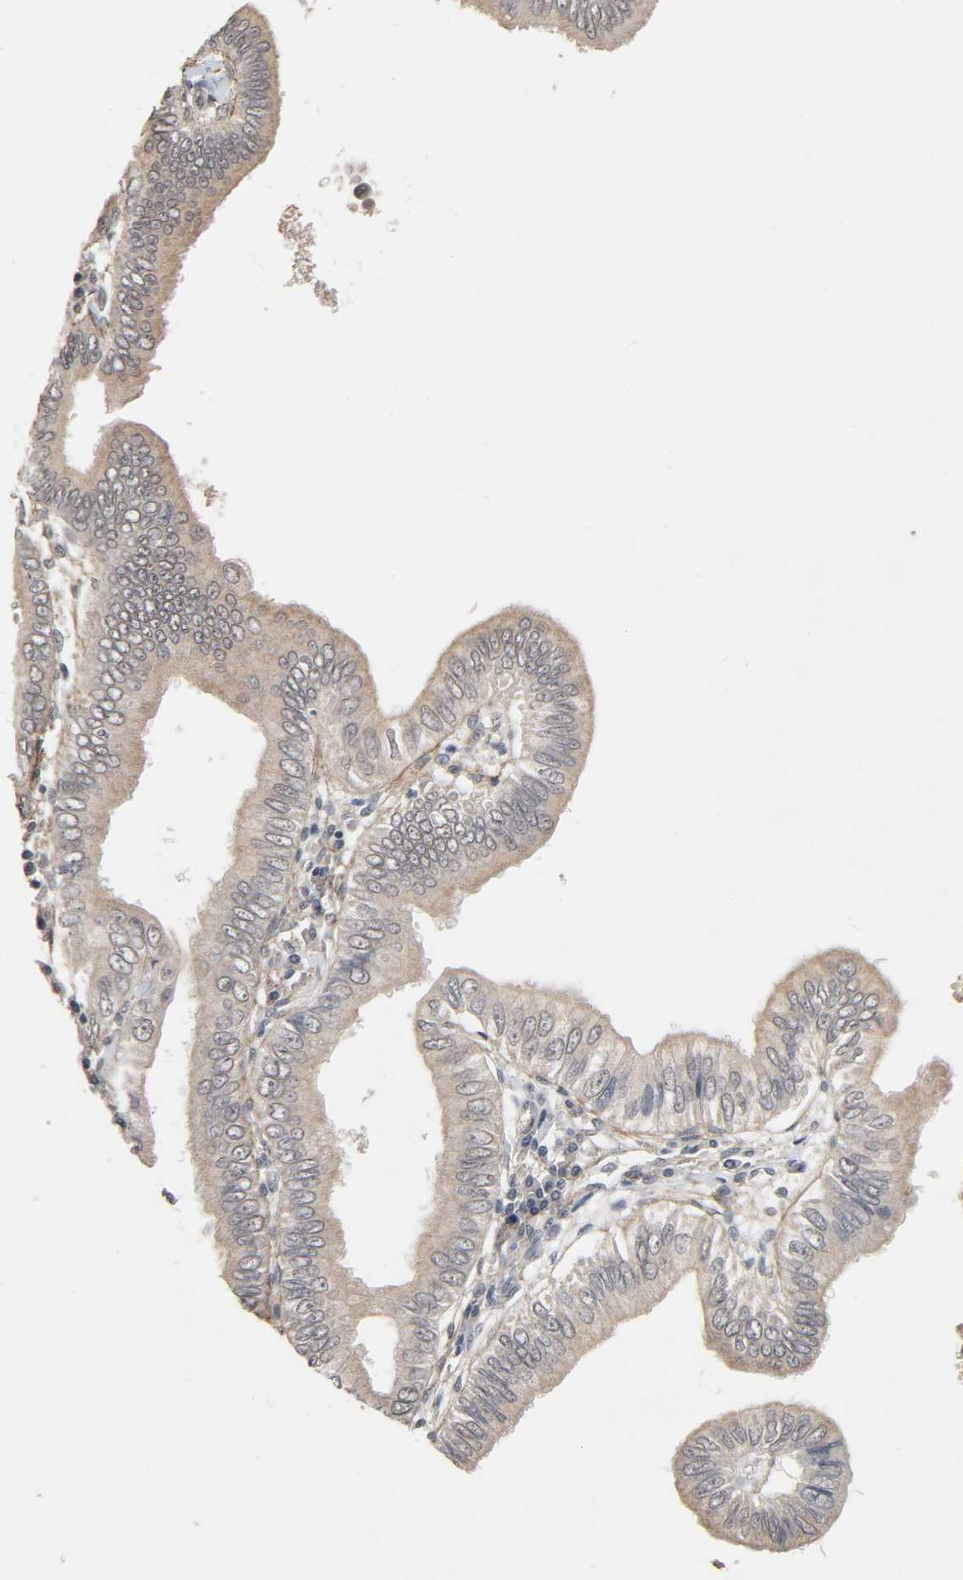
{"staining": {"intensity": "weak", "quantity": "25%-75%", "location": "cytoplasmic/membranous"}, "tissue": "pancreatic cancer", "cell_type": "Tumor cells", "image_type": "cancer", "snomed": [{"axis": "morphology", "description": "Normal tissue, NOS"}, {"axis": "topography", "description": "Lymph node"}], "caption": "Pancreatic cancer tissue displays weak cytoplasmic/membranous staining in about 25%-75% of tumor cells", "gene": "ZNF222", "patient": {"sex": "male", "age": 50}}